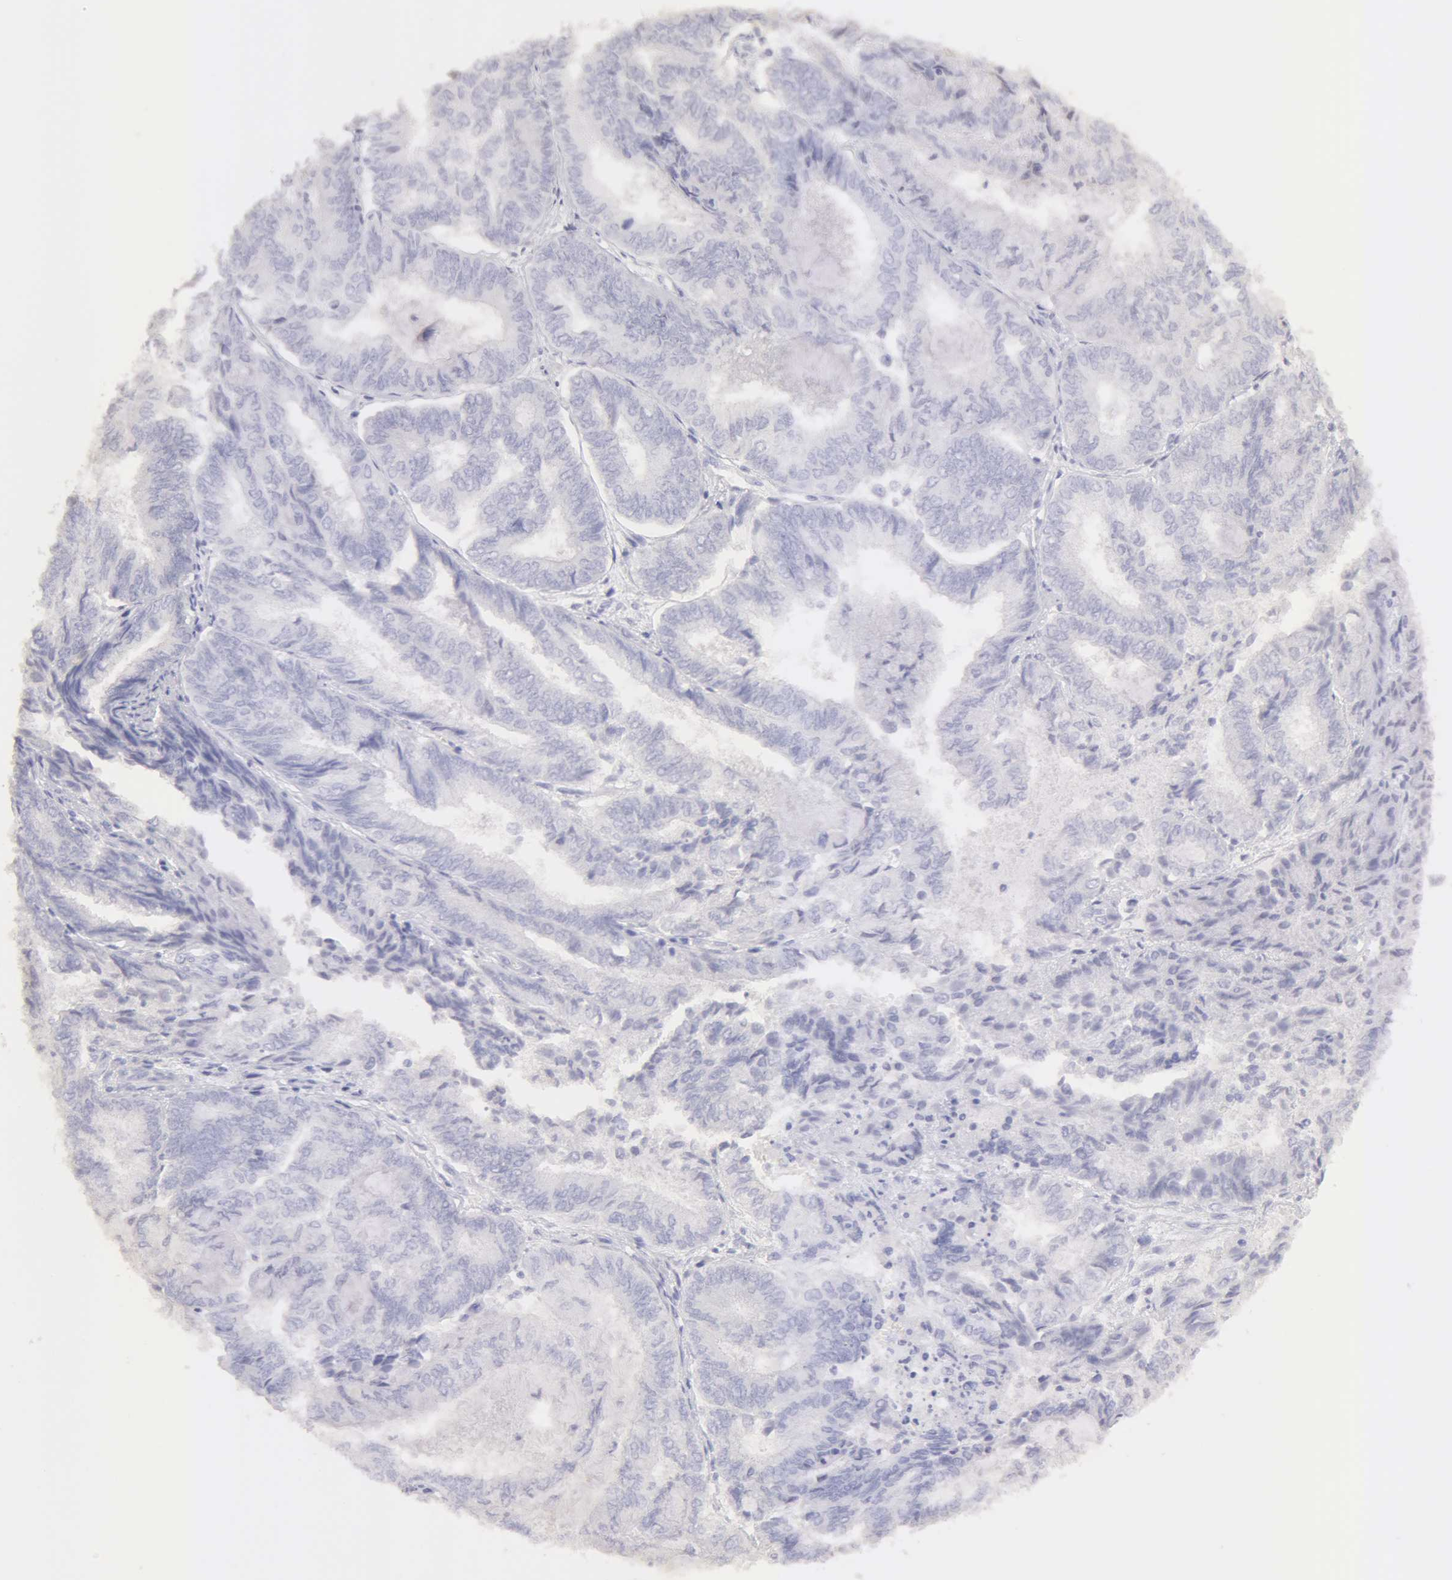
{"staining": {"intensity": "negative", "quantity": "none", "location": "none"}, "tissue": "endometrial cancer", "cell_type": "Tumor cells", "image_type": "cancer", "snomed": [{"axis": "morphology", "description": "Adenocarcinoma, NOS"}, {"axis": "topography", "description": "Endometrium"}], "caption": "Endometrial cancer (adenocarcinoma) was stained to show a protein in brown. There is no significant expression in tumor cells.", "gene": "TF", "patient": {"sex": "female", "age": 59}}